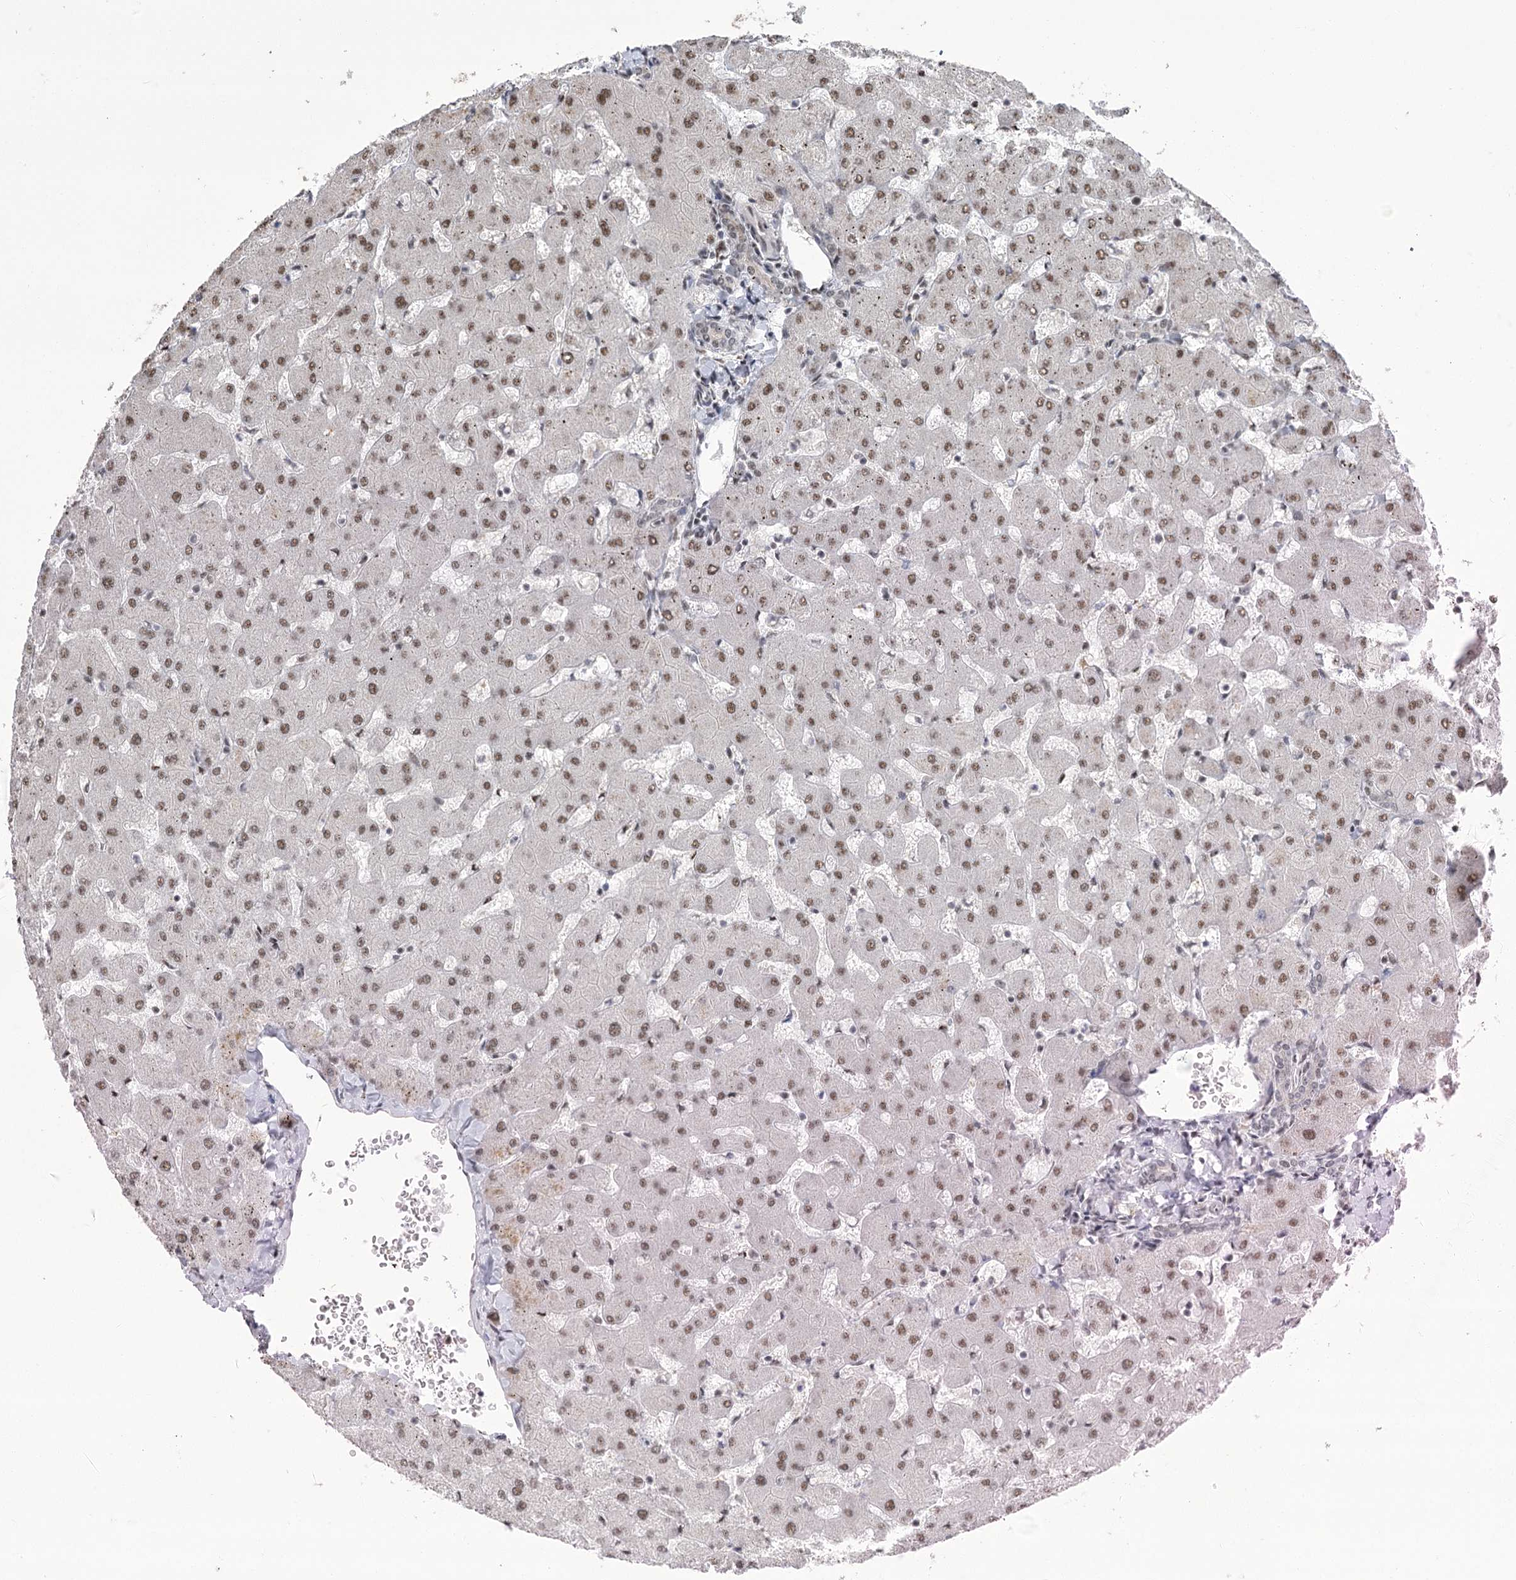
{"staining": {"intensity": "weak", "quantity": ">75%", "location": "nuclear"}, "tissue": "liver", "cell_type": "Cholangiocytes", "image_type": "normal", "snomed": [{"axis": "morphology", "description": "Normal tissue, NOS"}, {"axis": "topography", "description": "Liver"}], "caption": "Brown immunohistochemical staining in unremarkable human liver displays weak nuclear positivity in approximately >75% of cholangiocytes.", "gene": "WBP1L", "patient": {"sex": "female", "age": 63}}